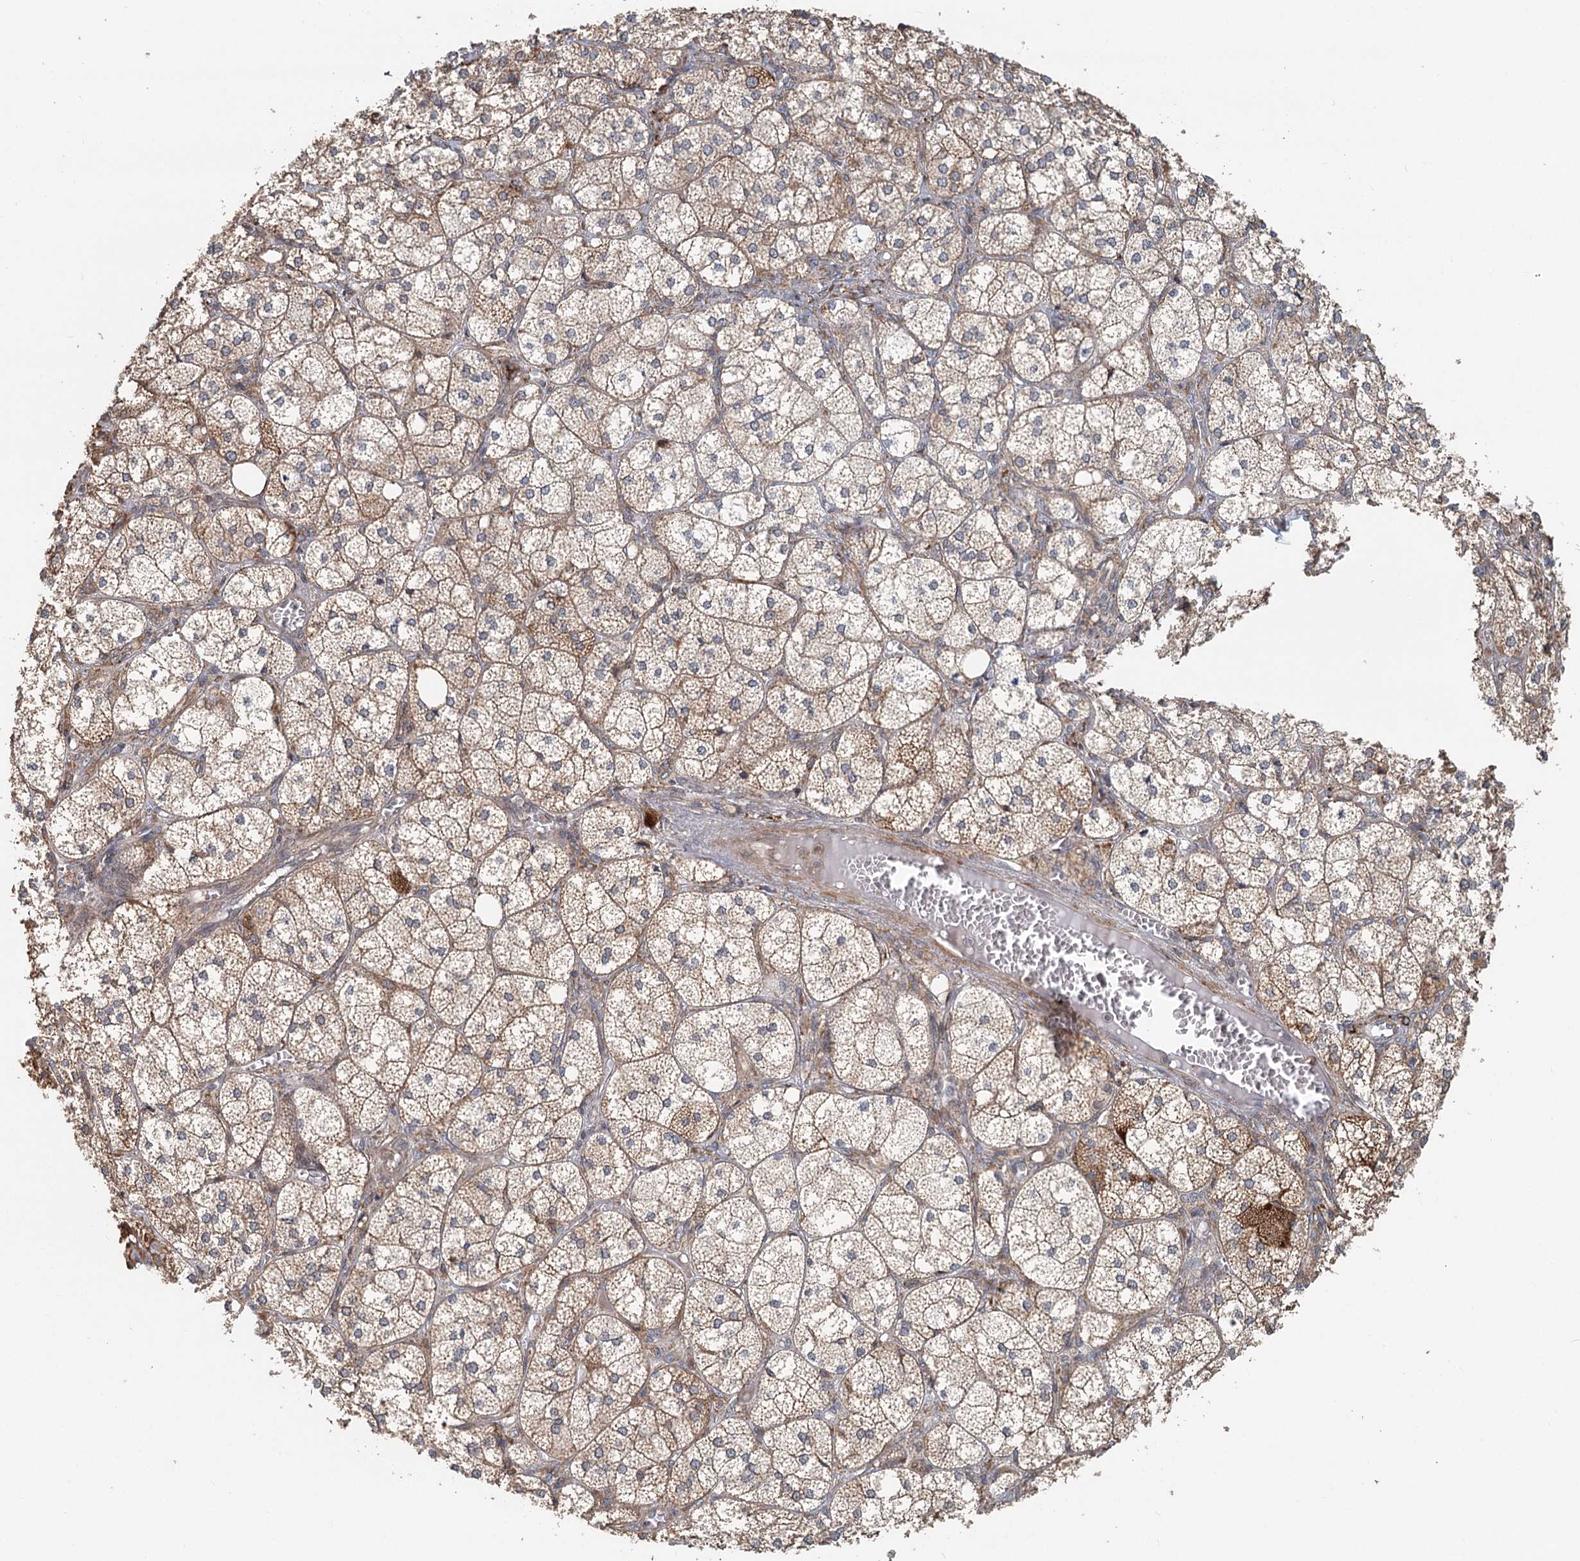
{"staining": {"intensity": "moderate", "quantity": ">75%", "location": "cytoplasmic/membranous"}, "tissue": "adrenal gland", "cell_type": "Glandular cells", "image_type": "normal", "snomed": [{"axis": "morphology", "description": "Normal tissue, NOS"}, {"axis": "topography", "description": "Adrenal gland"}], "caption": "Adrenal gland stained with immunohistochemistry reveals moderate cytoplasmic/membranous staining in approximately >75% of glandular cells.", "gene": "RNF111", "patient": {"sex": "female", "age": 61}}